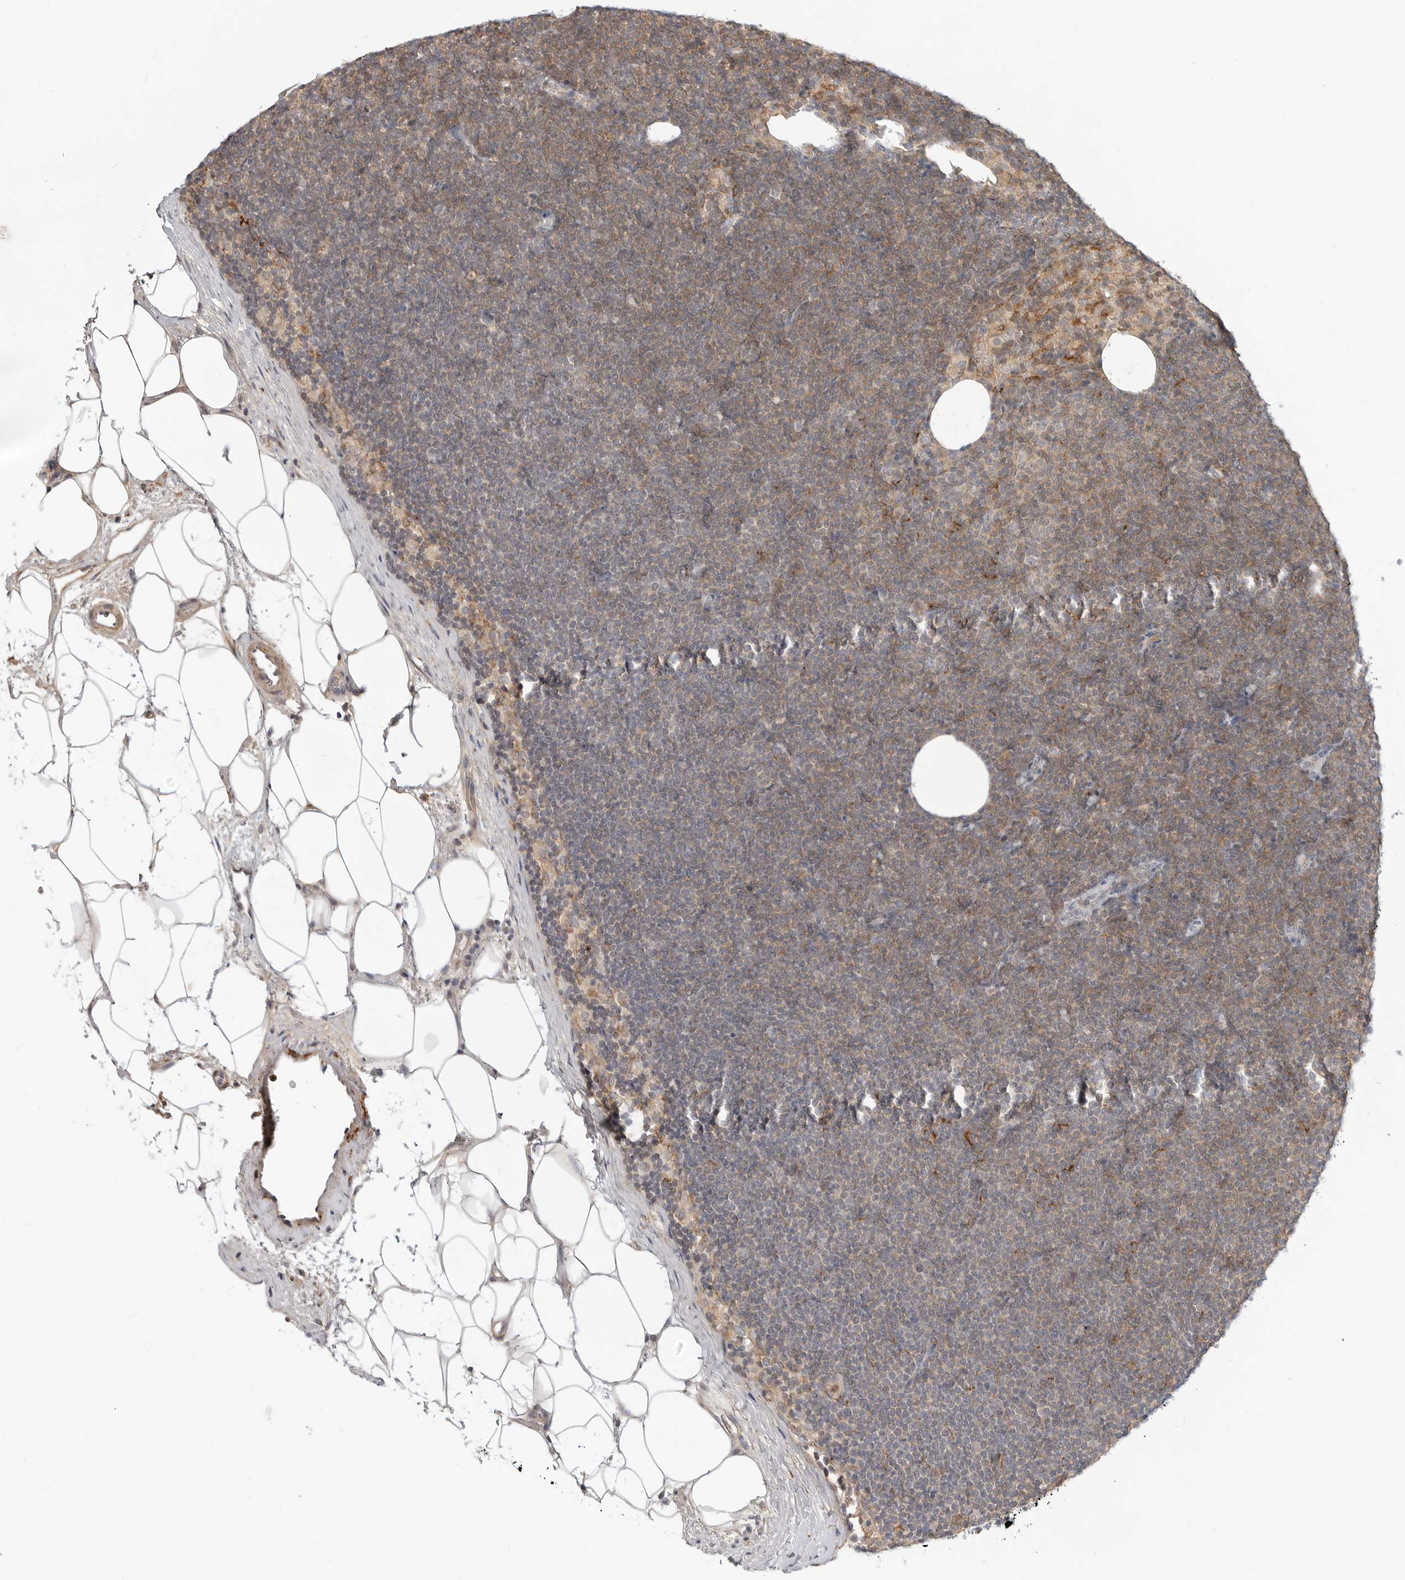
{"staining": {"intensity": "weak", "quantity": "<25%", "location": "cytoplasmic/membranous"}, "tissue": "lymphoma", "cell_type": "Tumor cells", "image_type": "cancer", "snomed": [{"axis": "morphology", "description": "Malignant lymphoma, non-Hodgkin's type, Low grade"}, {"axis": "topography", "description": "Lymph node"}], "caption": "This is a photomicrograph of immunohistochemistry staining of low-grade malignant lymphoma, non-Hodgkin's type, which shows no expression in tumor cells. (Stains: DAB immunohistochemistry with hematoxylin counter stain, Microscopy: brightfield microscopy at high magnification).", "gene": "C1QTNF1", "patient": {"sex": "female", "age": 53}}